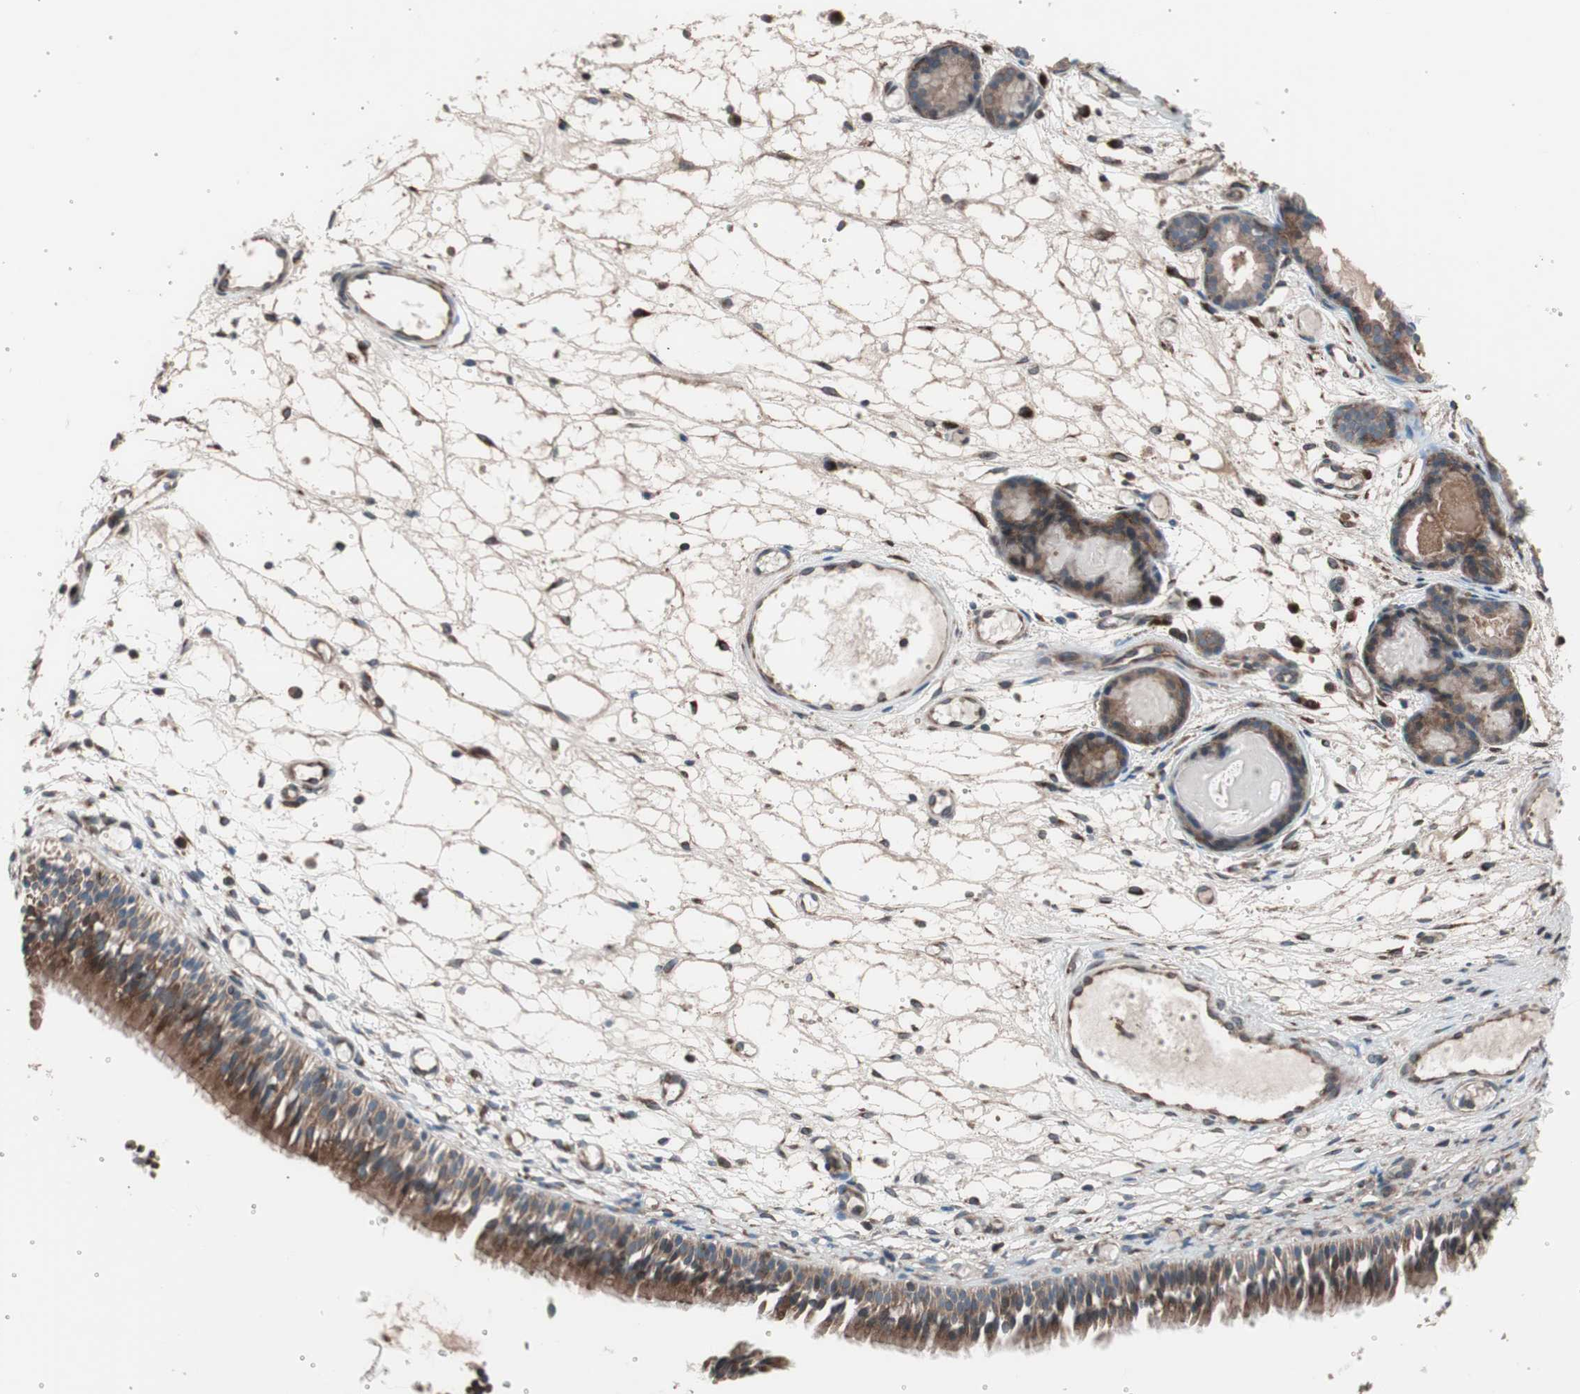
{"staining": {"intensity": "strong", "quantity": ">75%", "location": "cytoplasmic/membranous"}, "tissue": "nasopharynx", "cell_type": "Respiratory epithelial cells", "image_type": "normal", "snomed": [{"axis": "morphology", "description": "Normal tissue, NOS"}, {"axis": "topography", "description": "Nasopharynx"}], "caption": "Immunohistochemical staining of unremarkable nasopharynx demonstrates strong cytoplasmic/membranous protein positivity in approximately >75% of respiratory epithelial cells.", "gene": "SEC31A", "patient": {"sex": "female", "age": 54}}